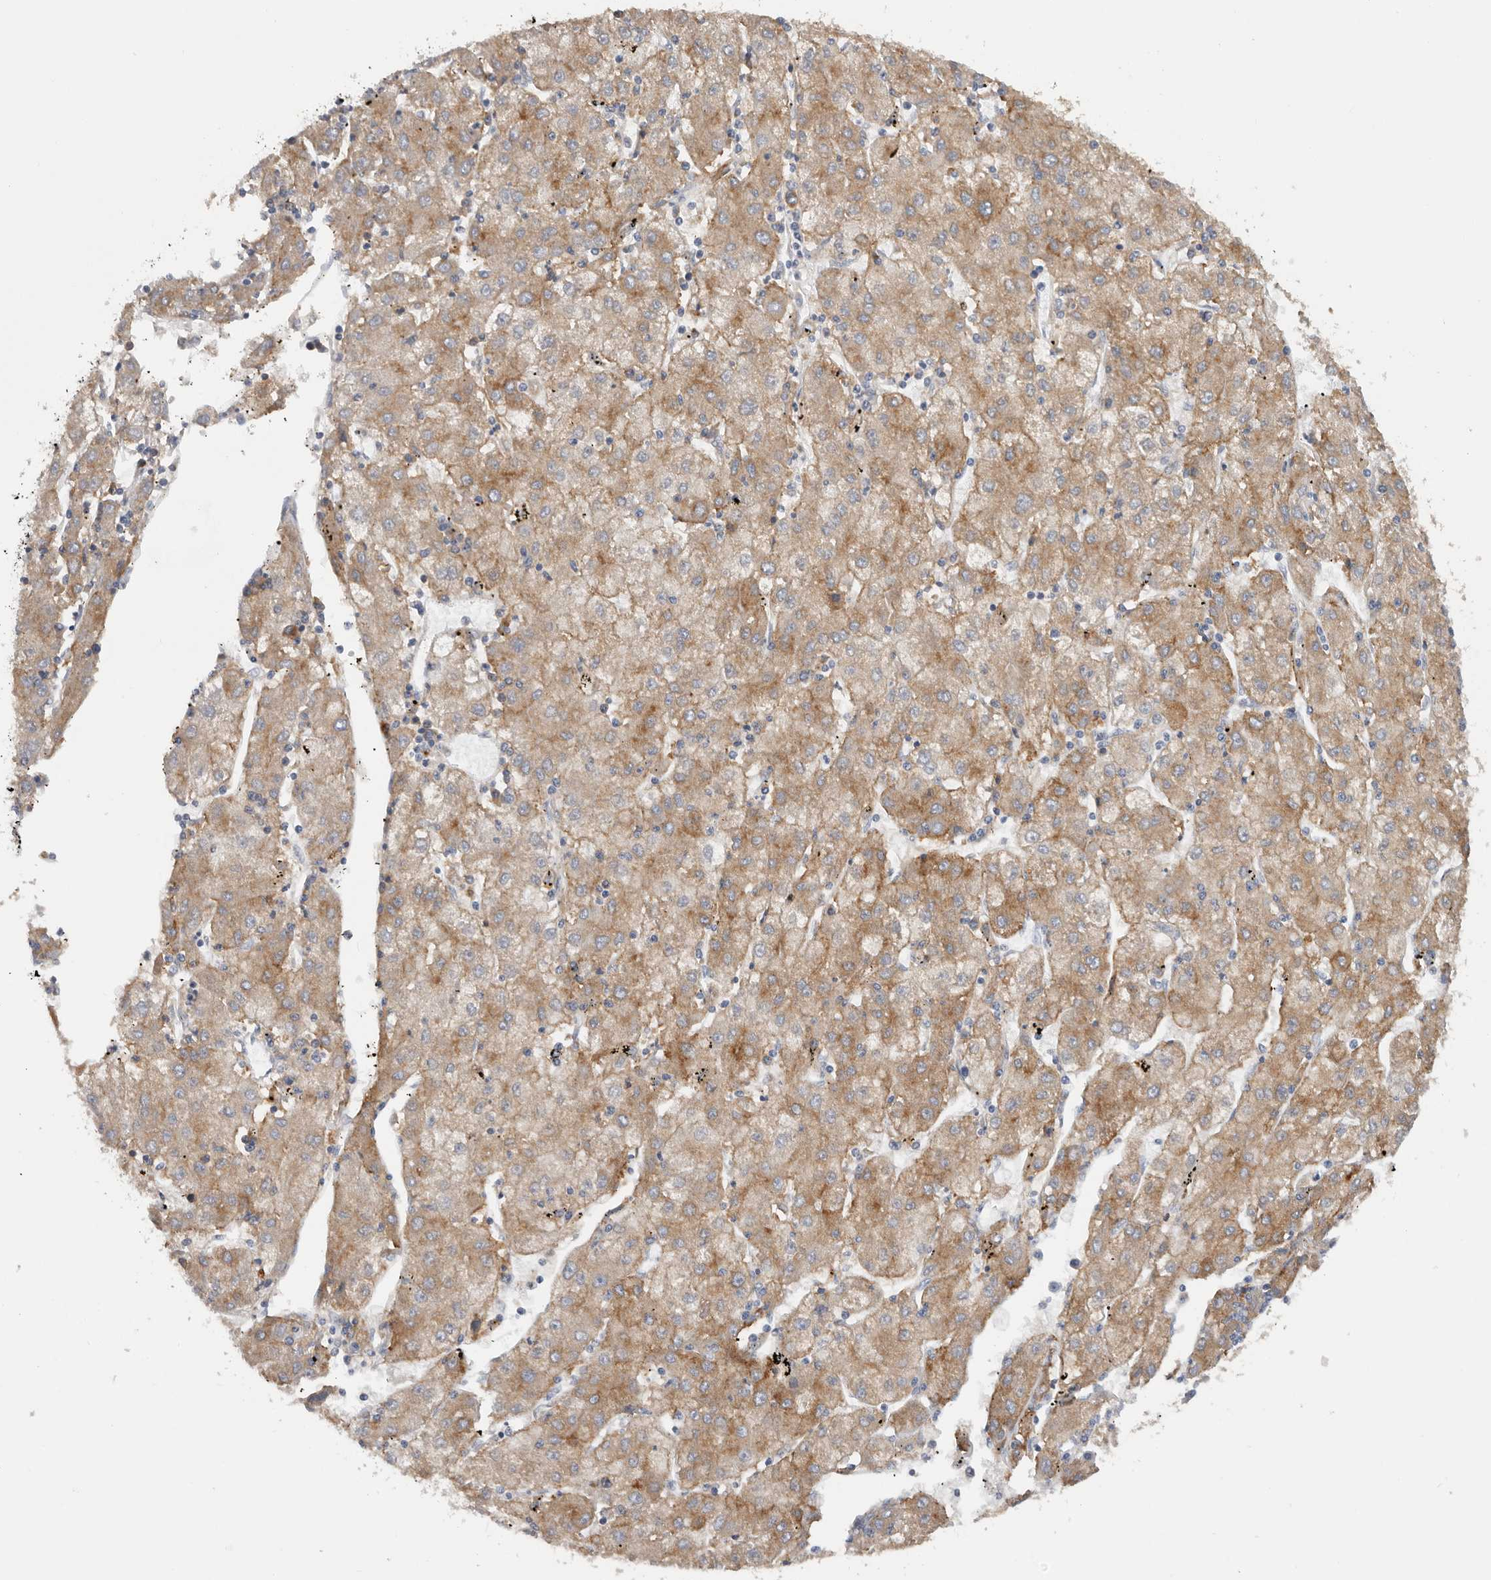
{"staining": {"intensity": "moderate", "quantity": "25%-75%", "location": "cytoplasmic/membranous"}, "tissue": "liver cancer", "cell_type": "Tumor cells", "image_type": "cancer", "snomed": [{"axis": "morphology", "description": "Carcinoma, Hepatocellular, NOS"}, {"axis": "topography", "description": "Liver"}], "caption": "About 25%-75% of tumor cells in human liver cancer (hepatocellular carcinoma) demonstrate moderate cytoplasmic/membranous protein staining as visualized by brown immunohistochemical staining.", "gene": "TFRC", "patient": {"sex": "male", "age": 72}}